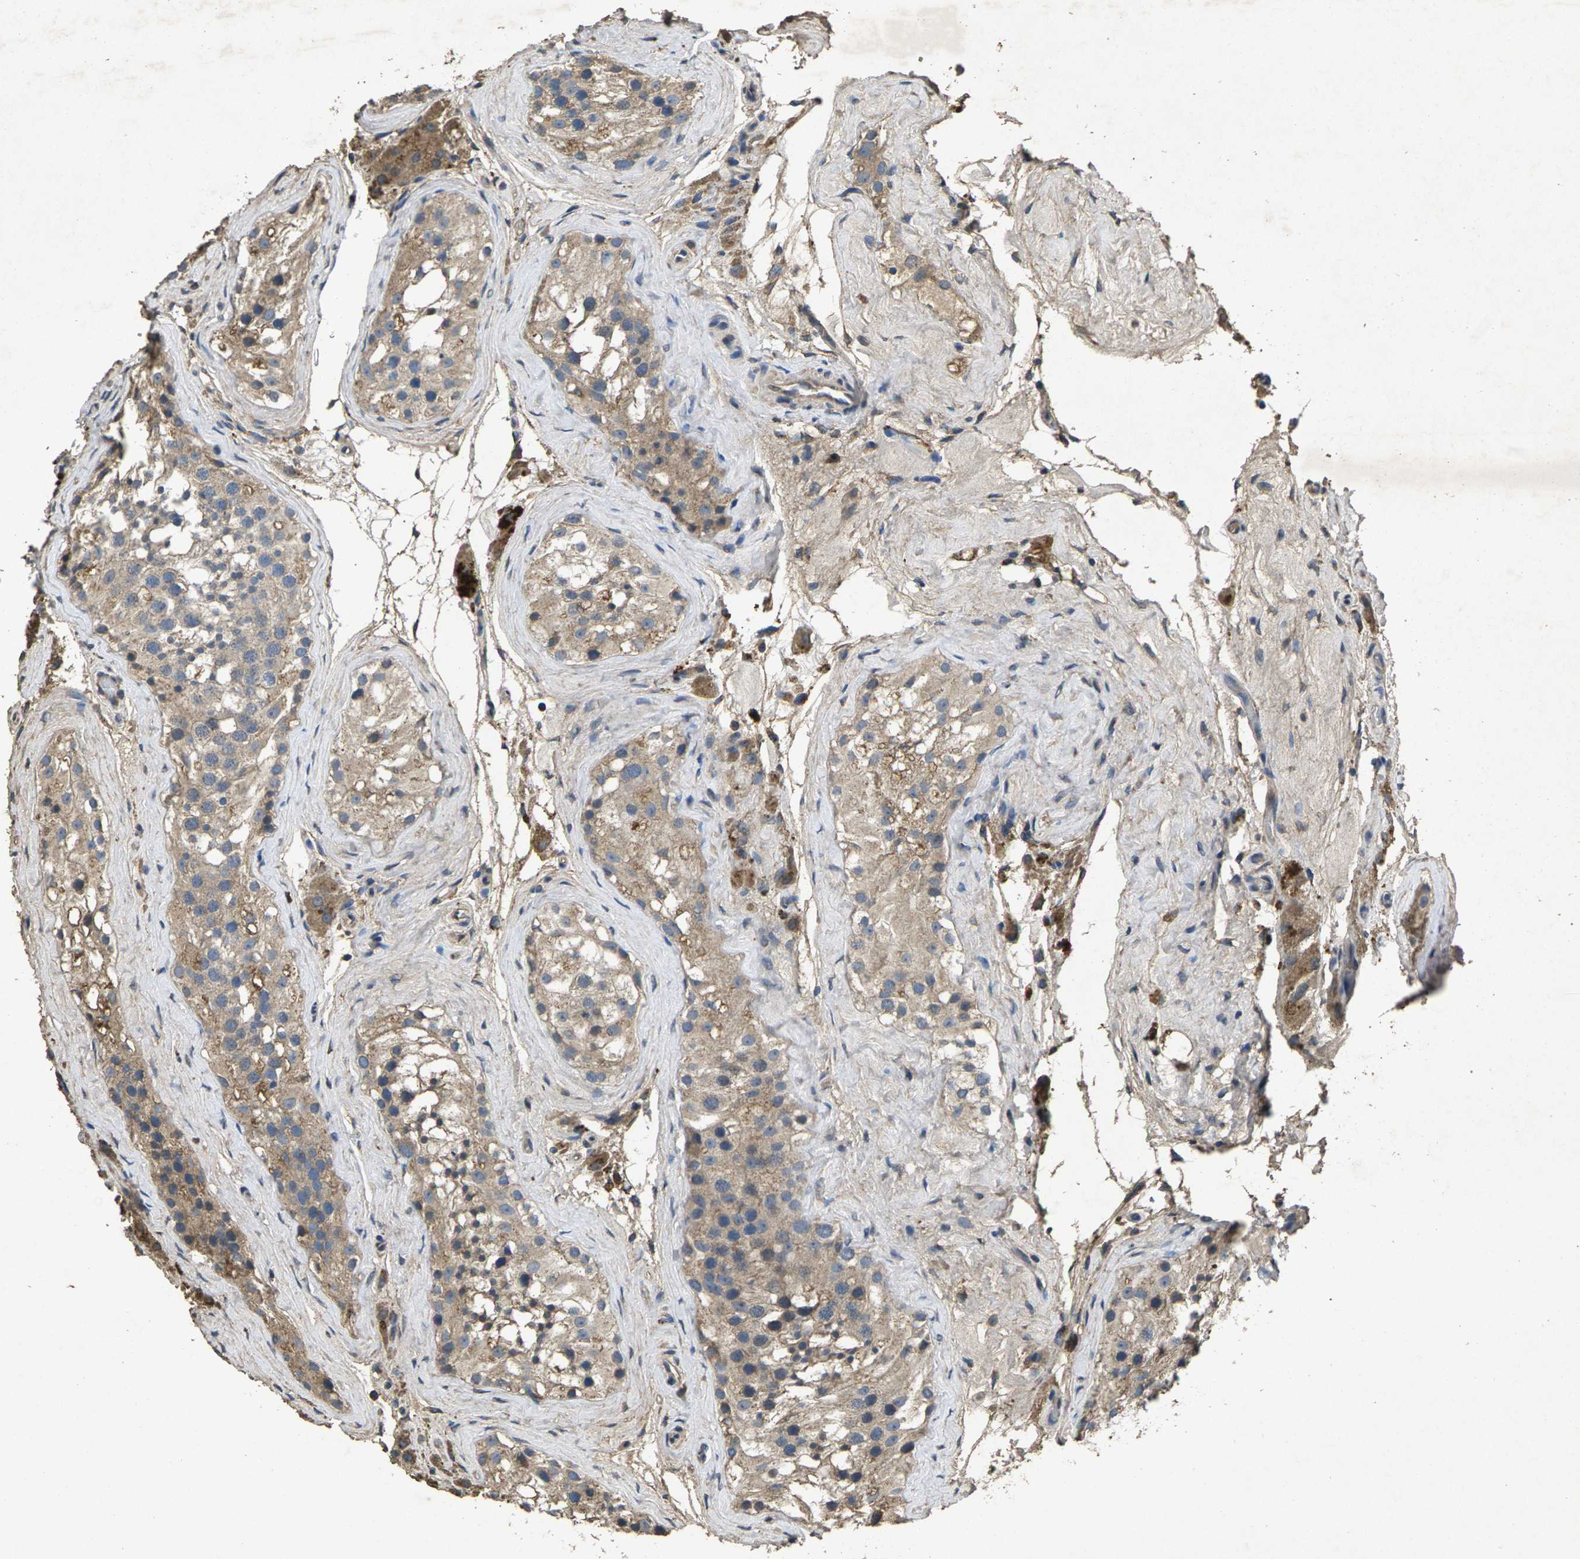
{"staining": {"intensity": "weak", "quantity": ">75%", "location": "cytoplasmic/membranous"}, "tissue": "testis", "cell_type": "Cells in seminiferous ducts", "image_type": "normal", "snomed": [{"axis": "morphology", "description": "Normal tissue, NOS"}, {"axis": "morphology", "description": "Seminoma, NOS"}, {"axis": "topography", "description": "Testis"}], "caption": "A high-resolution histopathology image shows immunohistochemistry (IHC) staining of unremarkable testis, which displays weak cytoplasmic/membranous staining in approximately >75% of cells in seminiferous ducts.", "gene": "B4GAT1", "patient": {"sex": "male", "age": 71}}